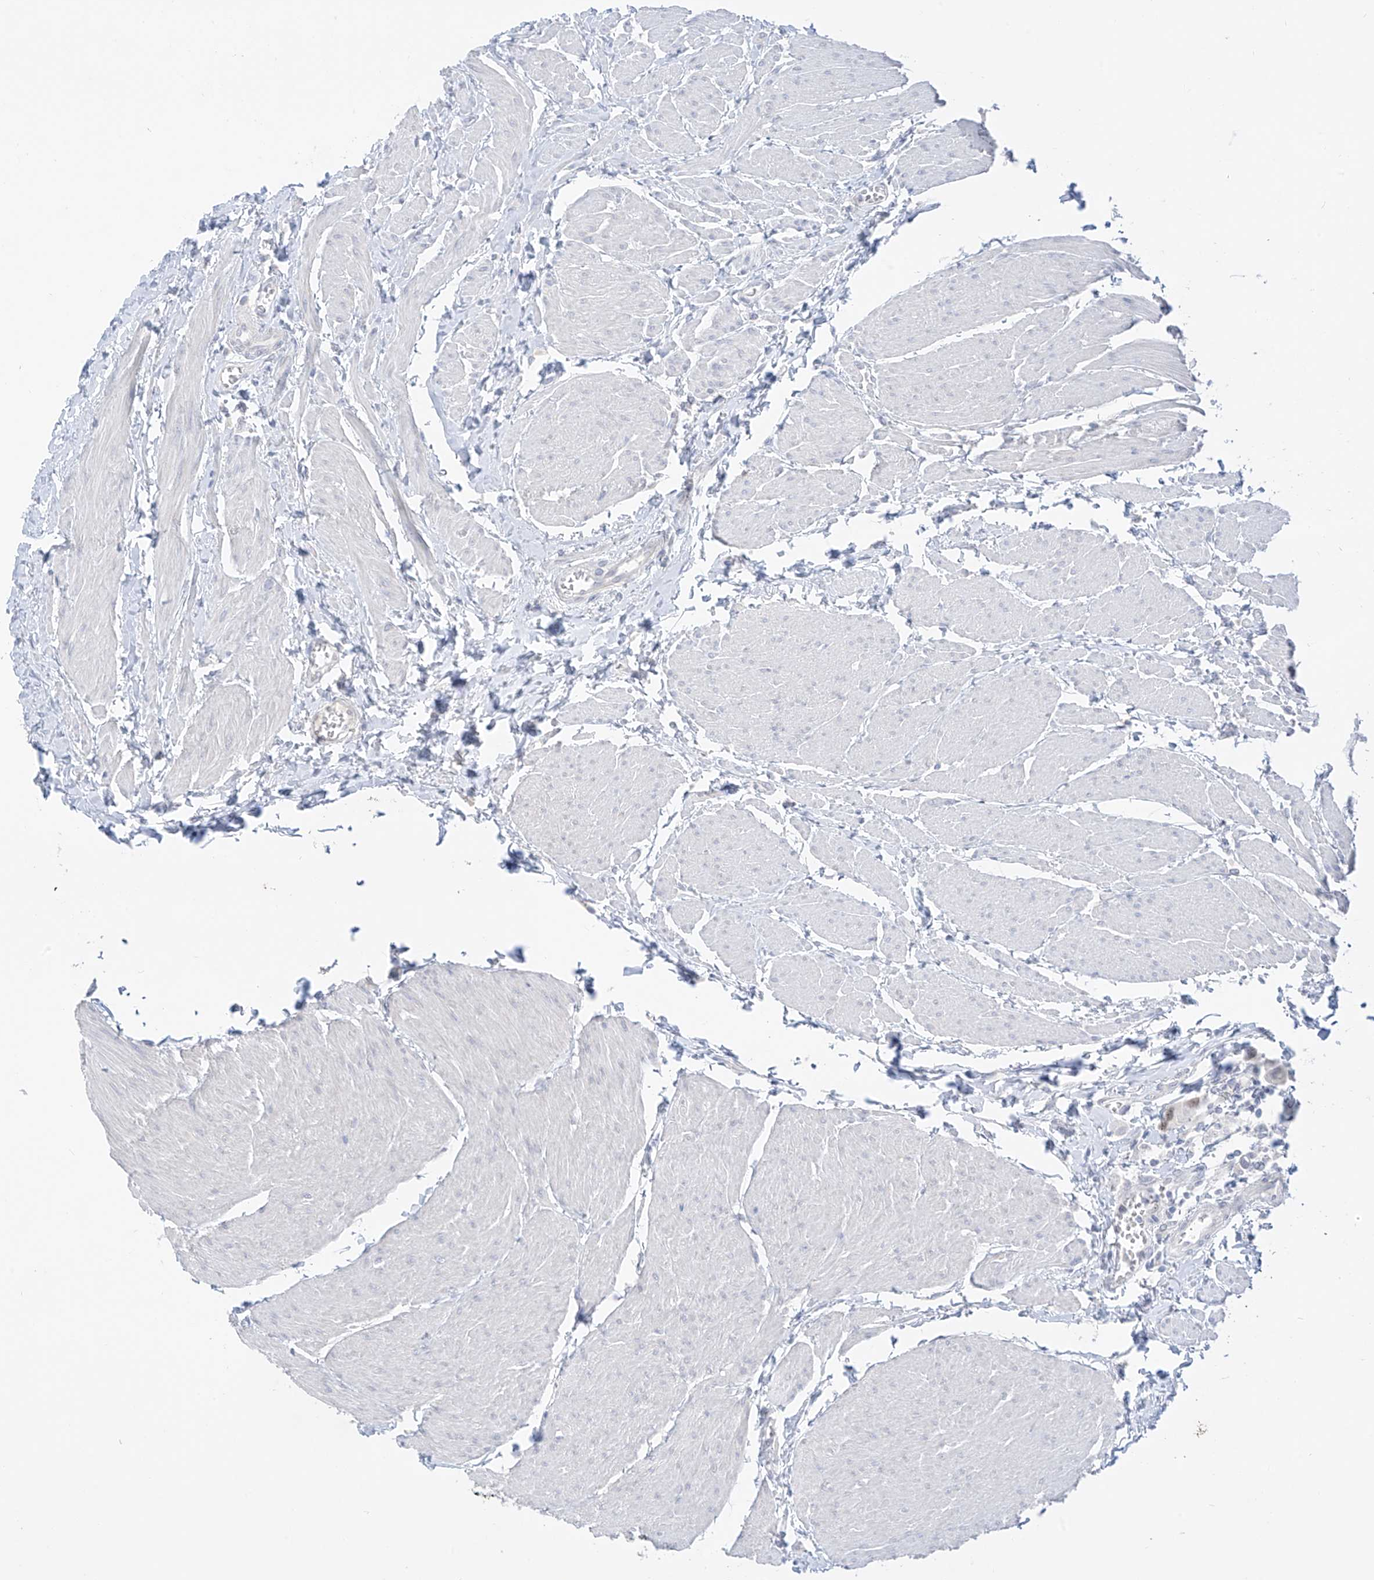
{"staining": {"intensity": "negative", "quantity": "none", "location": "none"}, "tissue": "urothelial cancer", "cell_type": "Tumor cells", "image_type": "cancer", "snomed": [{"axis": "morphology", "description": "Urothelial carcinoma, High grade"}, {"axis": "topography", "description": "Urinary bladder"}], "caption": "Protein analysis of urothelial cancer displays no significant expression in tumor cells.", "gene": "BARX2", "patient": {"sex": "male", "age": 50}}